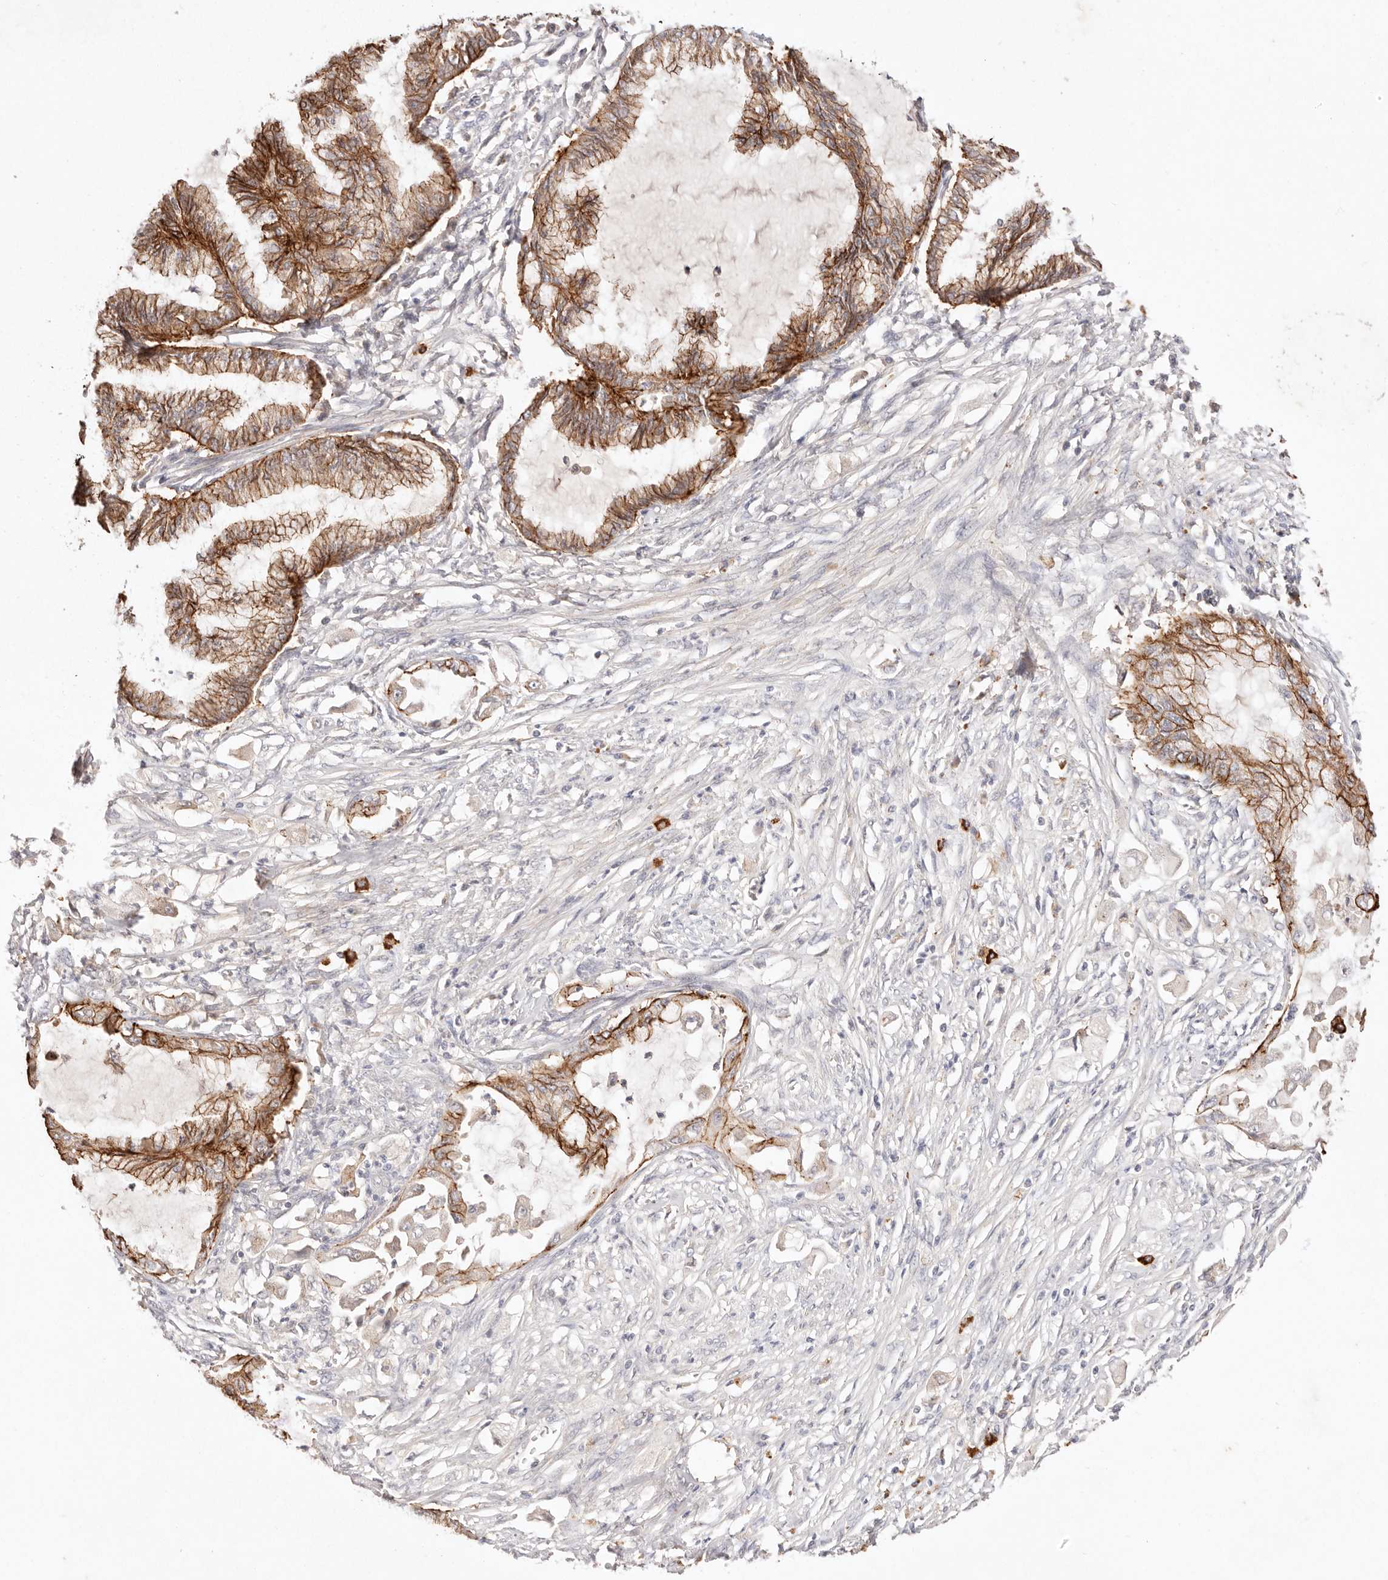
{"staining": {"intensity": "moderate", "quantity": ">75%", "location": "cytoplasmic/membranous"}, "tissue": "endometrial cancer", "cell_type": "Tumor cells", "image_type": "cancer", "snomed": [{"axis": "morphology", "description": "Adenocarcinoma, NOS"}, {"axis": "topography", "description": "Endometrium"}], "caption": "Human endometrial adenocarcinoma stained for a protein (brown) displays moderate cytoplasmic/membranous positive expression in approximately >75% of tumor cells.", "gene": "CXADR", "patient": {"sex": "female", "age": 86}}